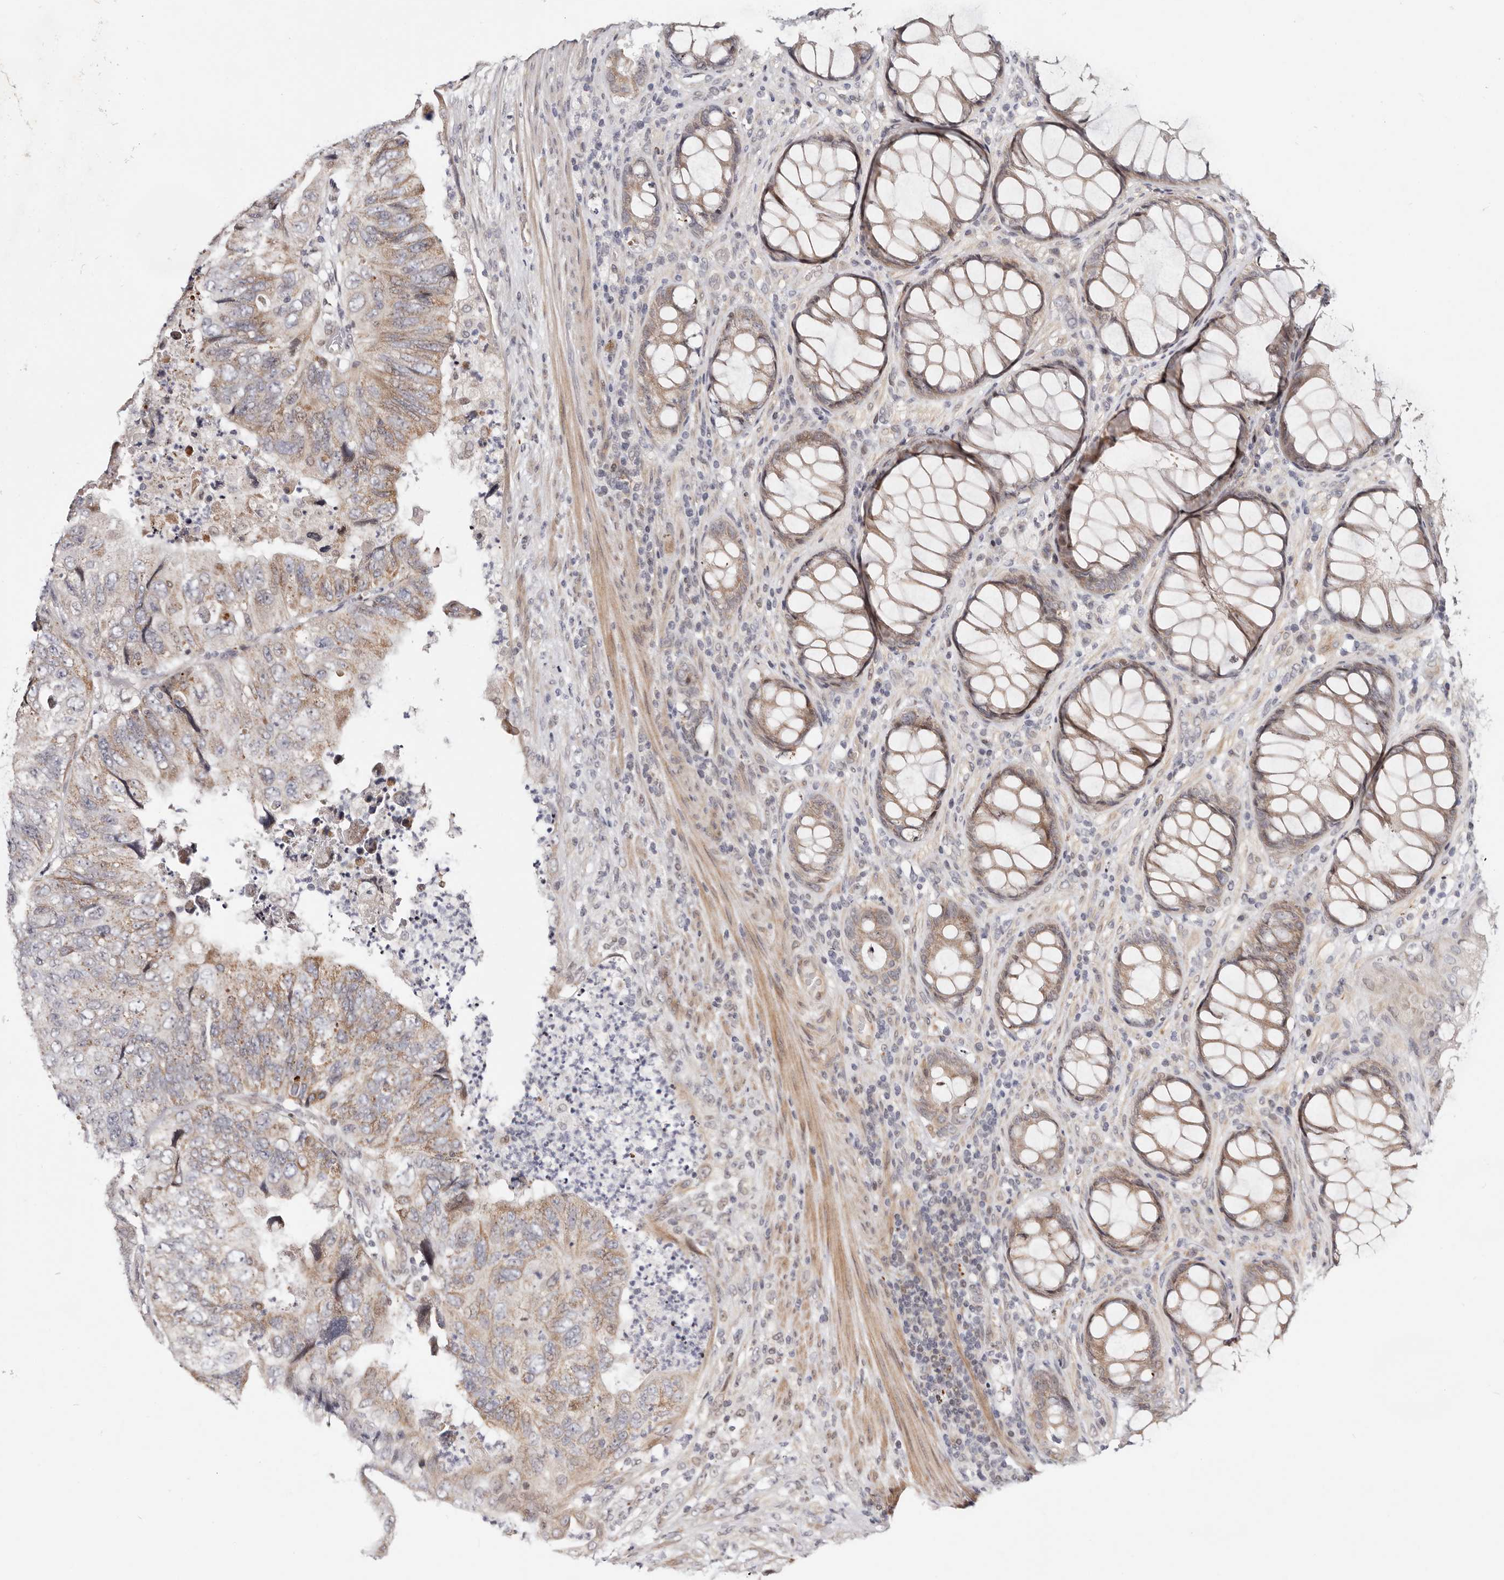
{"staining": {"intensity": "moderate", "quantity": ">75%", "location": "cytoplasmic/membranous"}, "tissue": "colorectal cancer", "cell_type": "Tumor cells", "image_type": "cancer", "snomed": [{"axis": "morphology", "description": "Adenocarcinoma, NOS"}, {"axis": "topography", "description": "Rectum"}], "caption": "Human colorectal cancer (adenocarcinoma) stained with a protein marker reveals moderate staining in tumor cells.", "gene": "HIVEP3", "patient": {"sex": "male", "age": 63}}